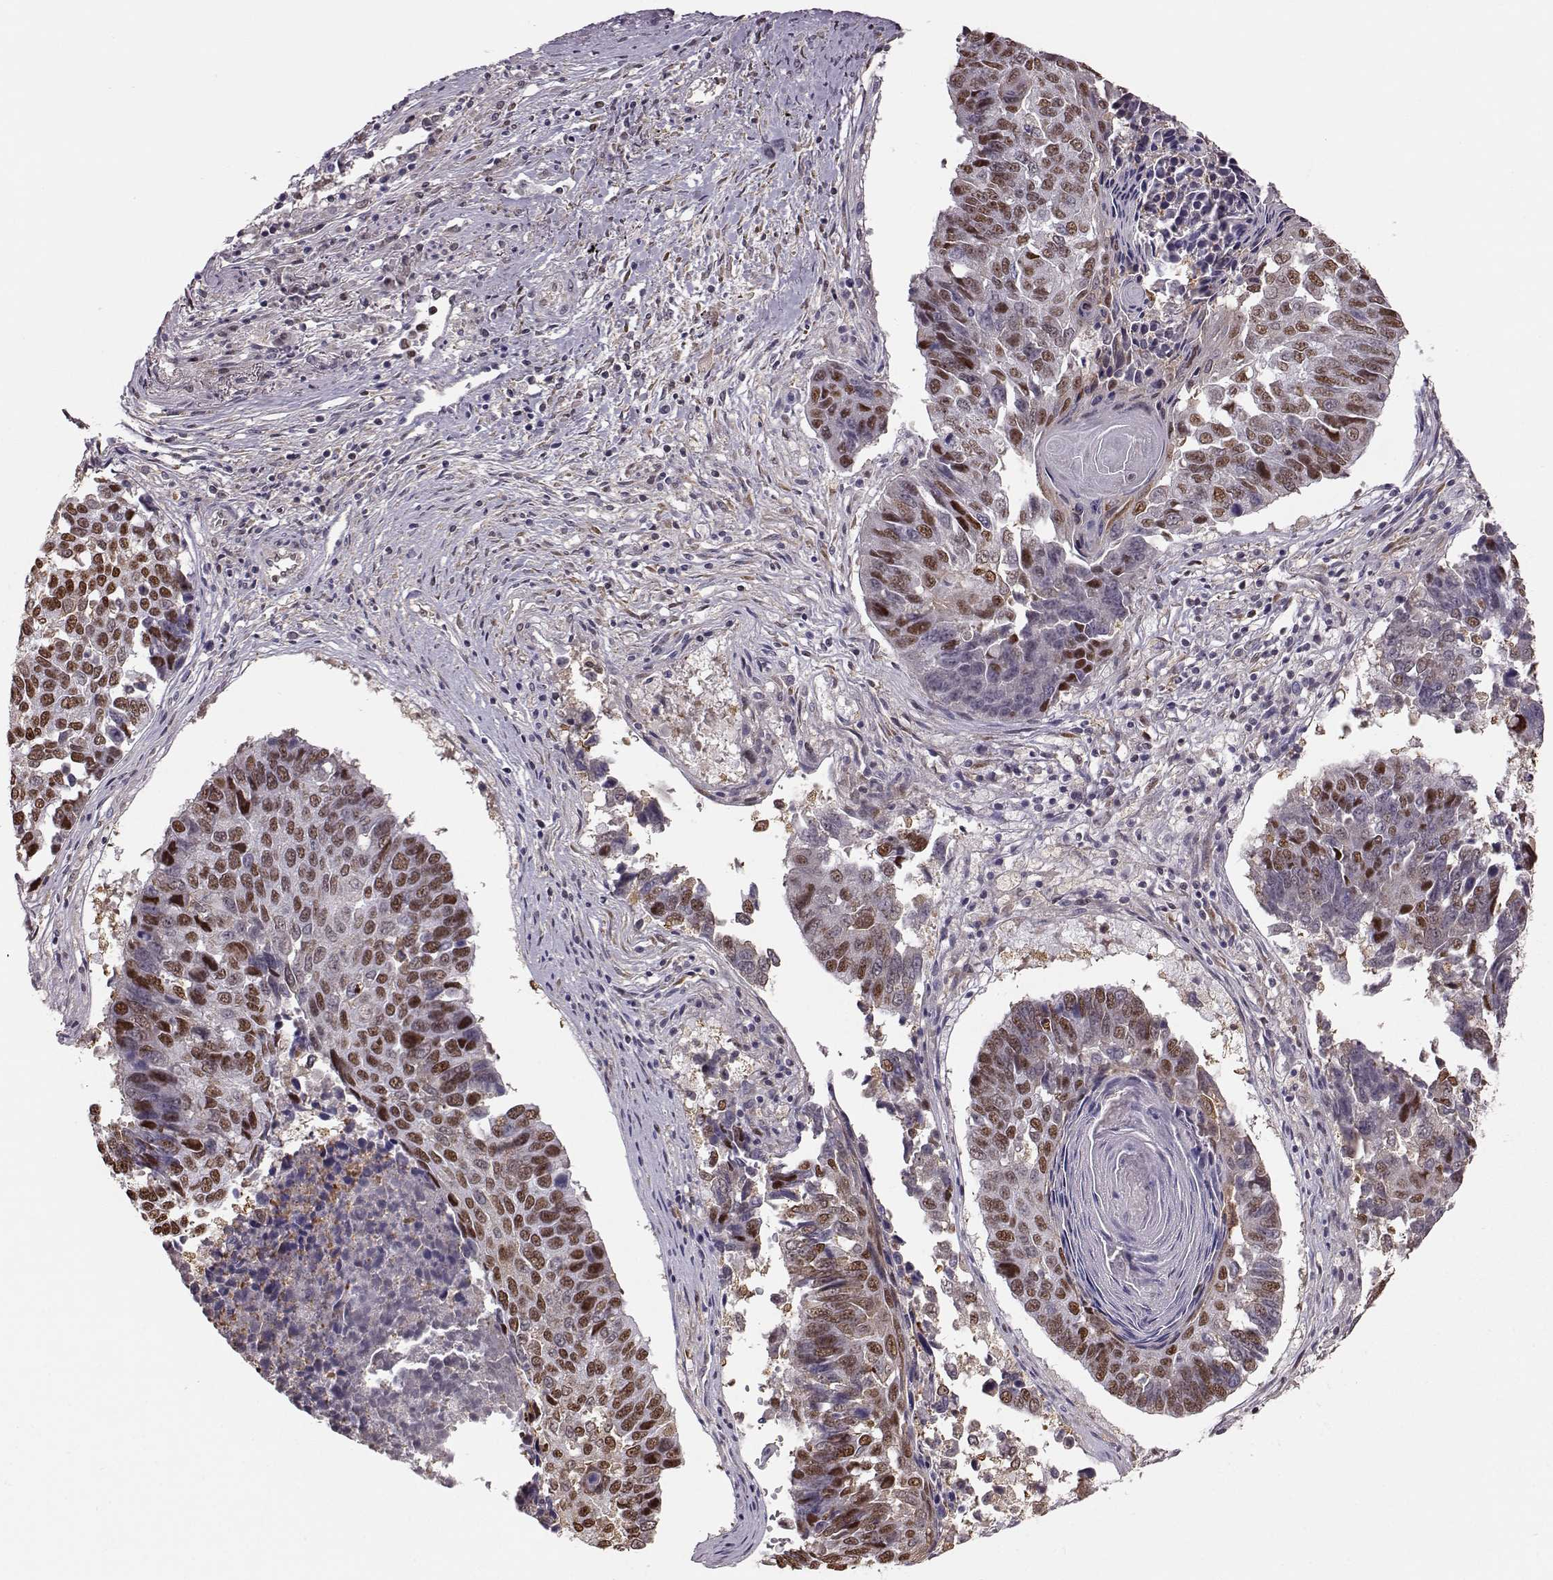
{"staining": {"intensity": "moderate", "quantity": ">75%", "location": "nuclear"}, "tissue": "lung cancer", "cell_type": "Tumor cells", "image_type": "cancer", "snomed": [{"axis": "morphology", "description": "Squamous cell carcinoma, NOS"}, {"axis": "topography", "description": "Lung"}], "caption": "Protein expression analysis of human squamous cell carcinoma (lung) reveals moderate nuclear staining in approximately >75% of tumor cells. (IHC, brightfield microscopy, high magnification).", "gene": "KLF6", "patient": {"sex": "male", "age": 73}}